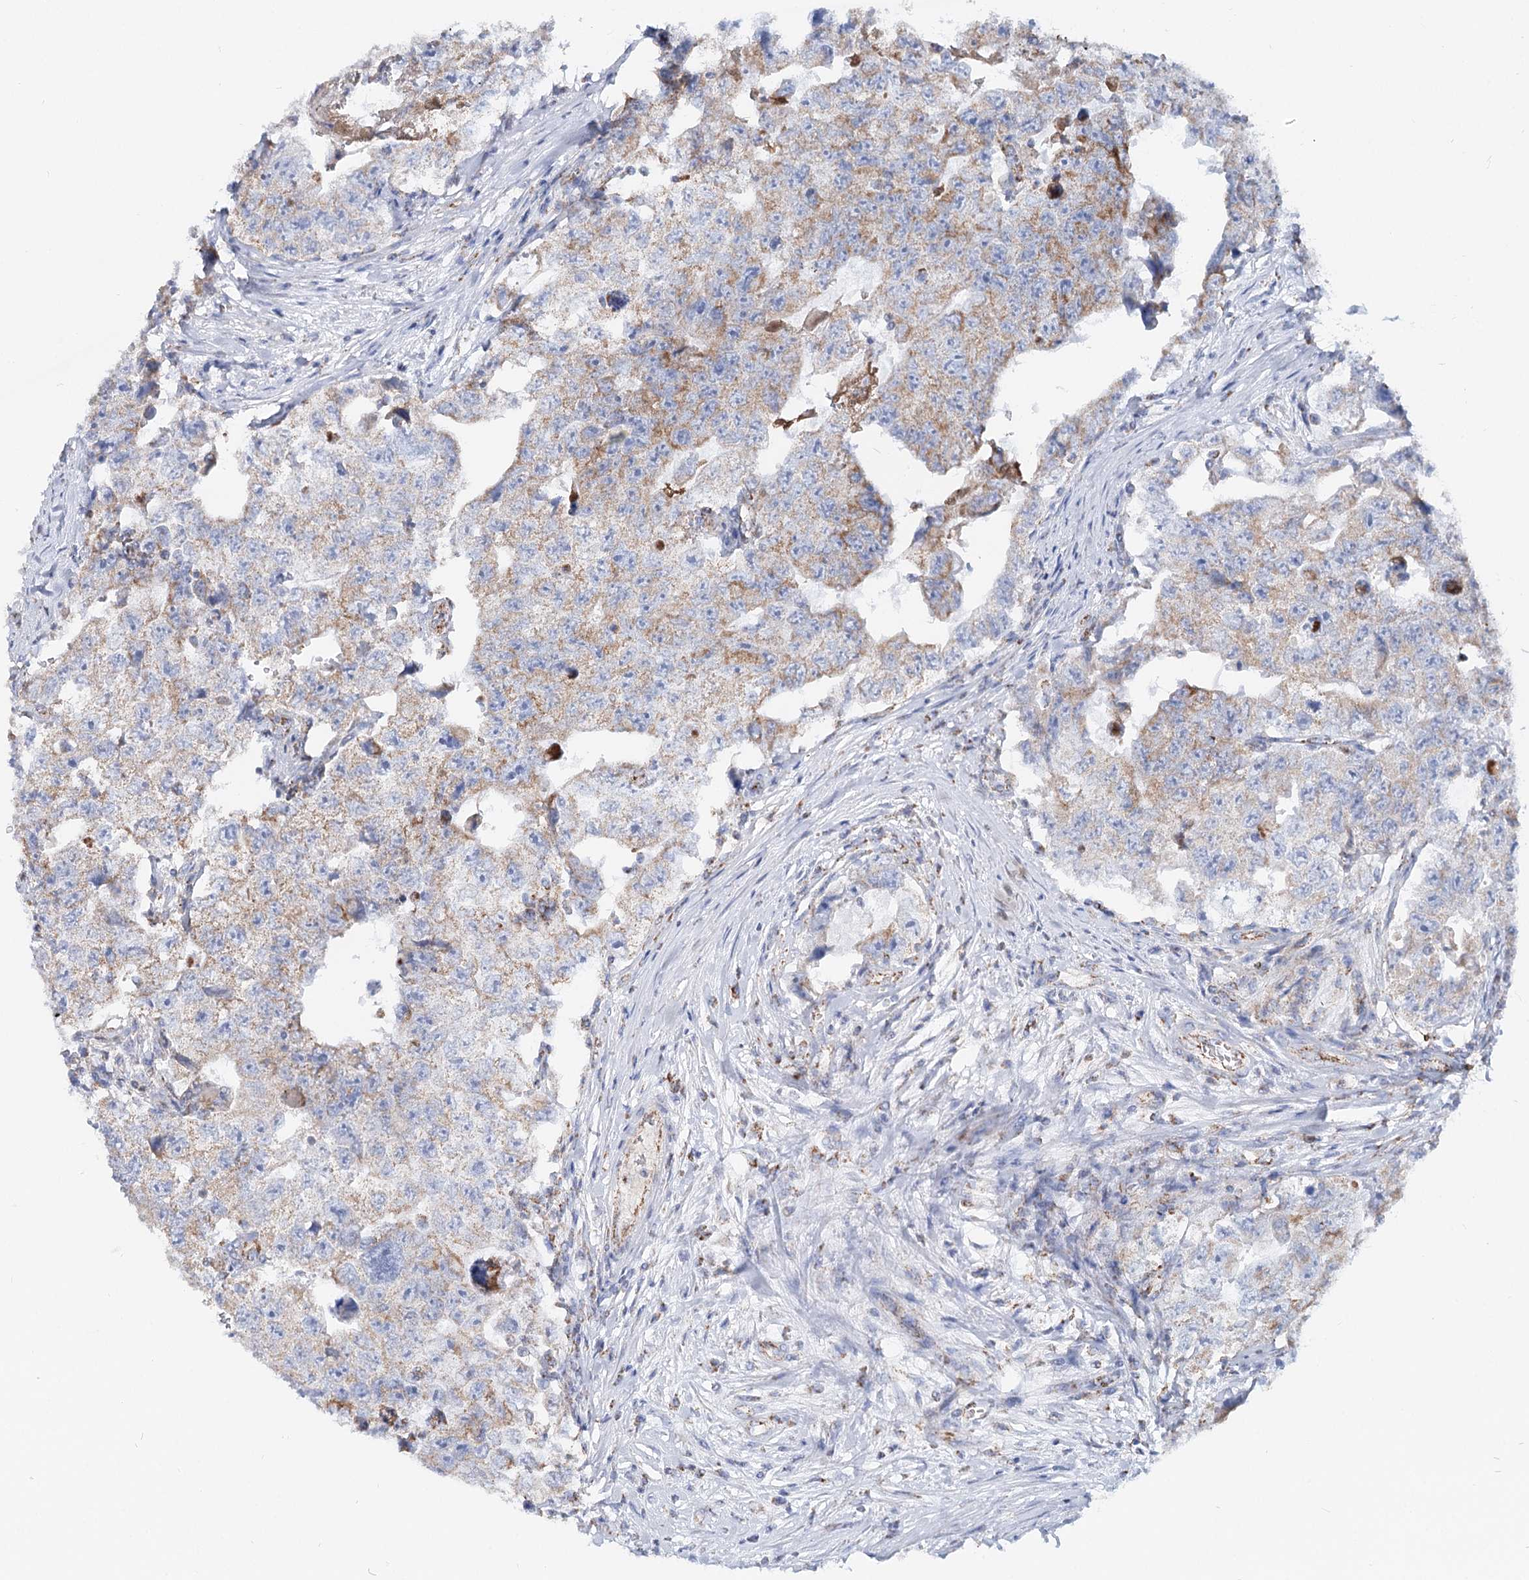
{"staining": {"intensity": "moderate", "quantity": "<25%", "location": "cytoplasmic/membranous"}, "tissue": "testis cancer", "cell_type": "Tumor cells", "image_type": "cancer", "snomed": [{"axis": "morphology", "description": "Carcinoma, Embryonal, NOS"}, {"axis": "topography", "description": "Testis"}], "caption": "The micrograph reveals immunohistochemical staining of embryonal carcinoma (testis). There is moderate cytoplasmic/membranous expression is identified in approximately <25% of tumor cells.", "gene": "MCCC2", "patient": {"sex": "male", "age": 17}}